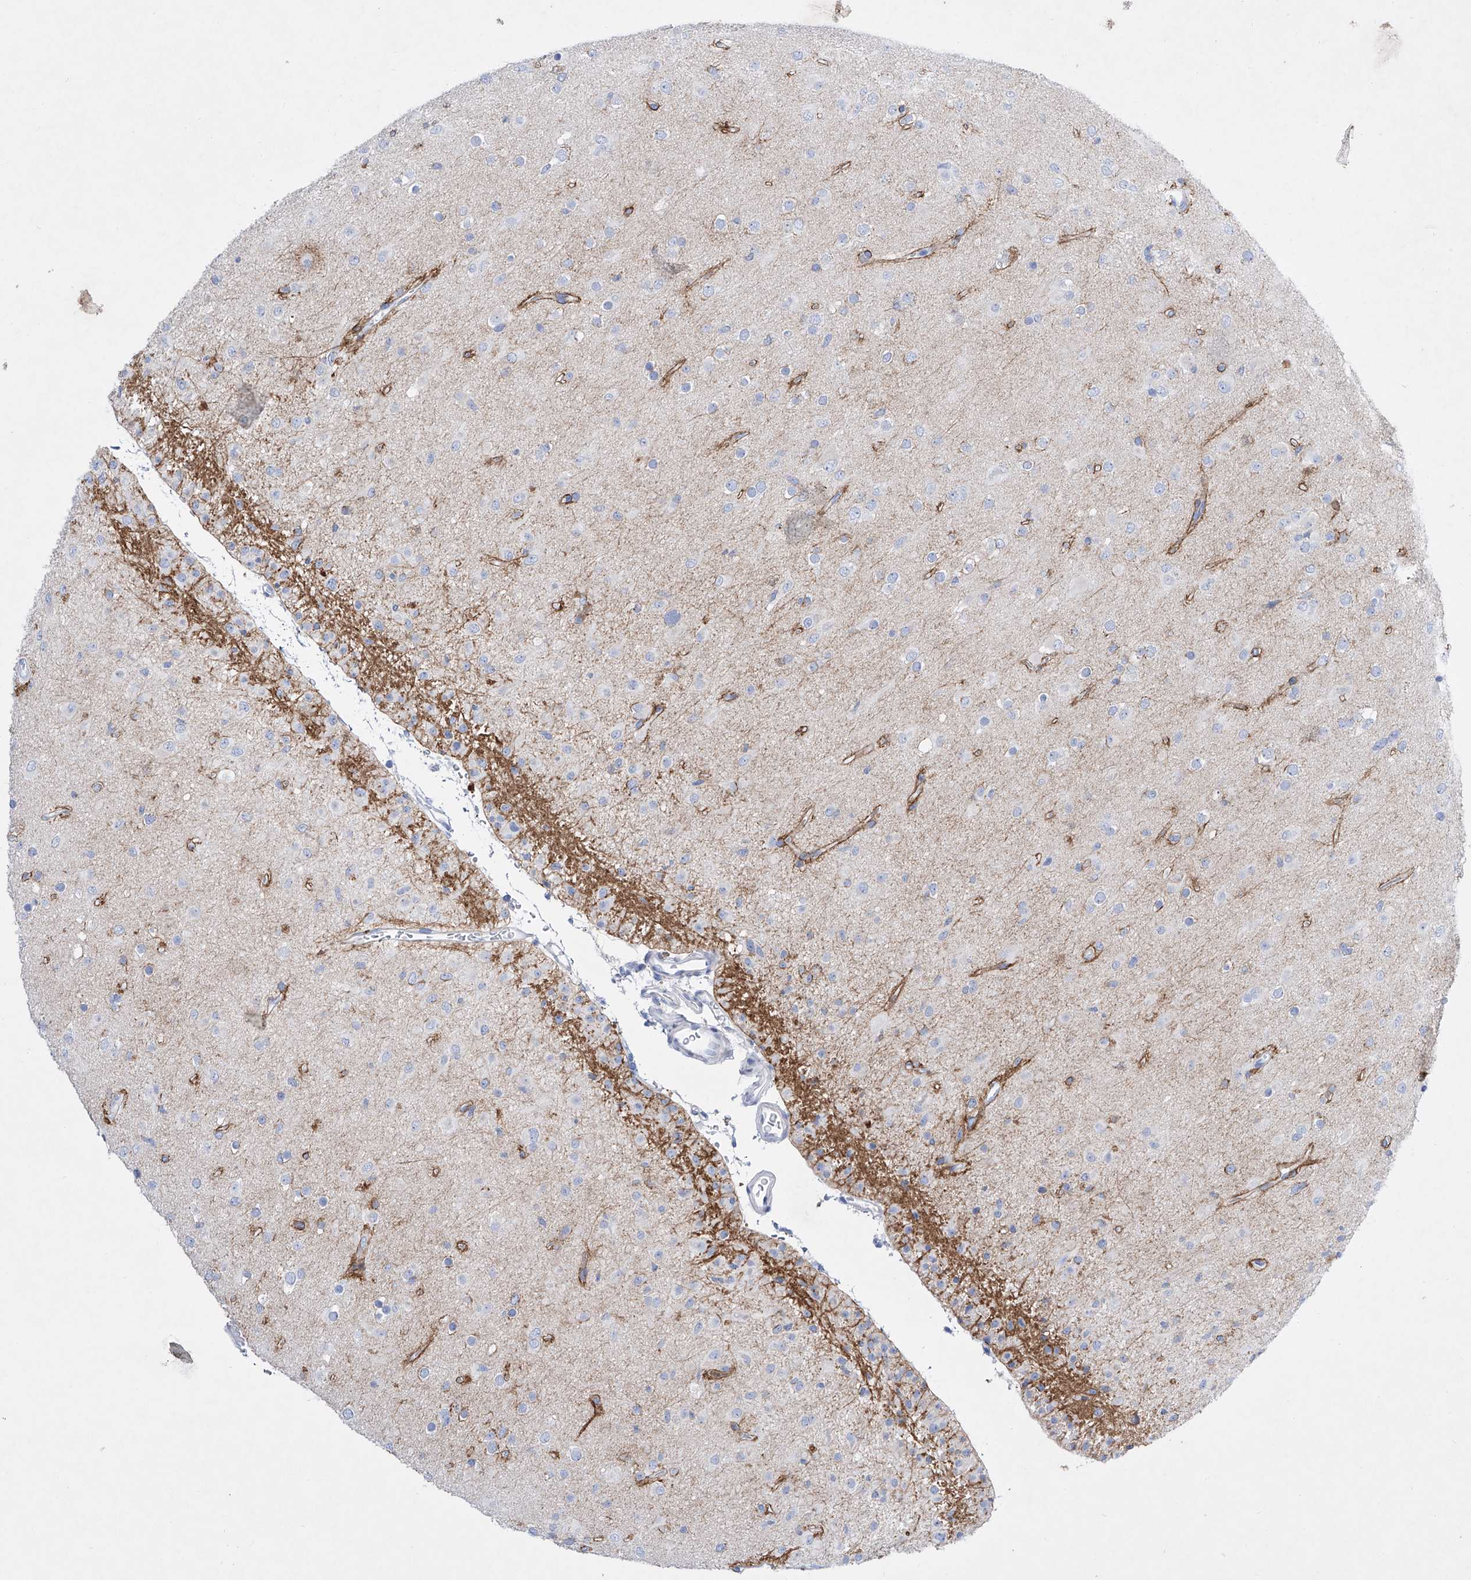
{"staining": {"intensity": "negative", "quantity": "none", "location": "none"}, "tissue": "glioma", "cell_type": "Tumor cells", "image_type": "cancer", "snomed": [{"axis": "morphology", "description": "Glioma, malignant, Low grade"}, {"axis": "topography", "description": "Brain"}], "caption": "A histopathology image of human malignant low-grade glioma is negative for staining in tumor cells.", "gene": "TM7SF2", "patient": {"sex": "male", "age": 65}}